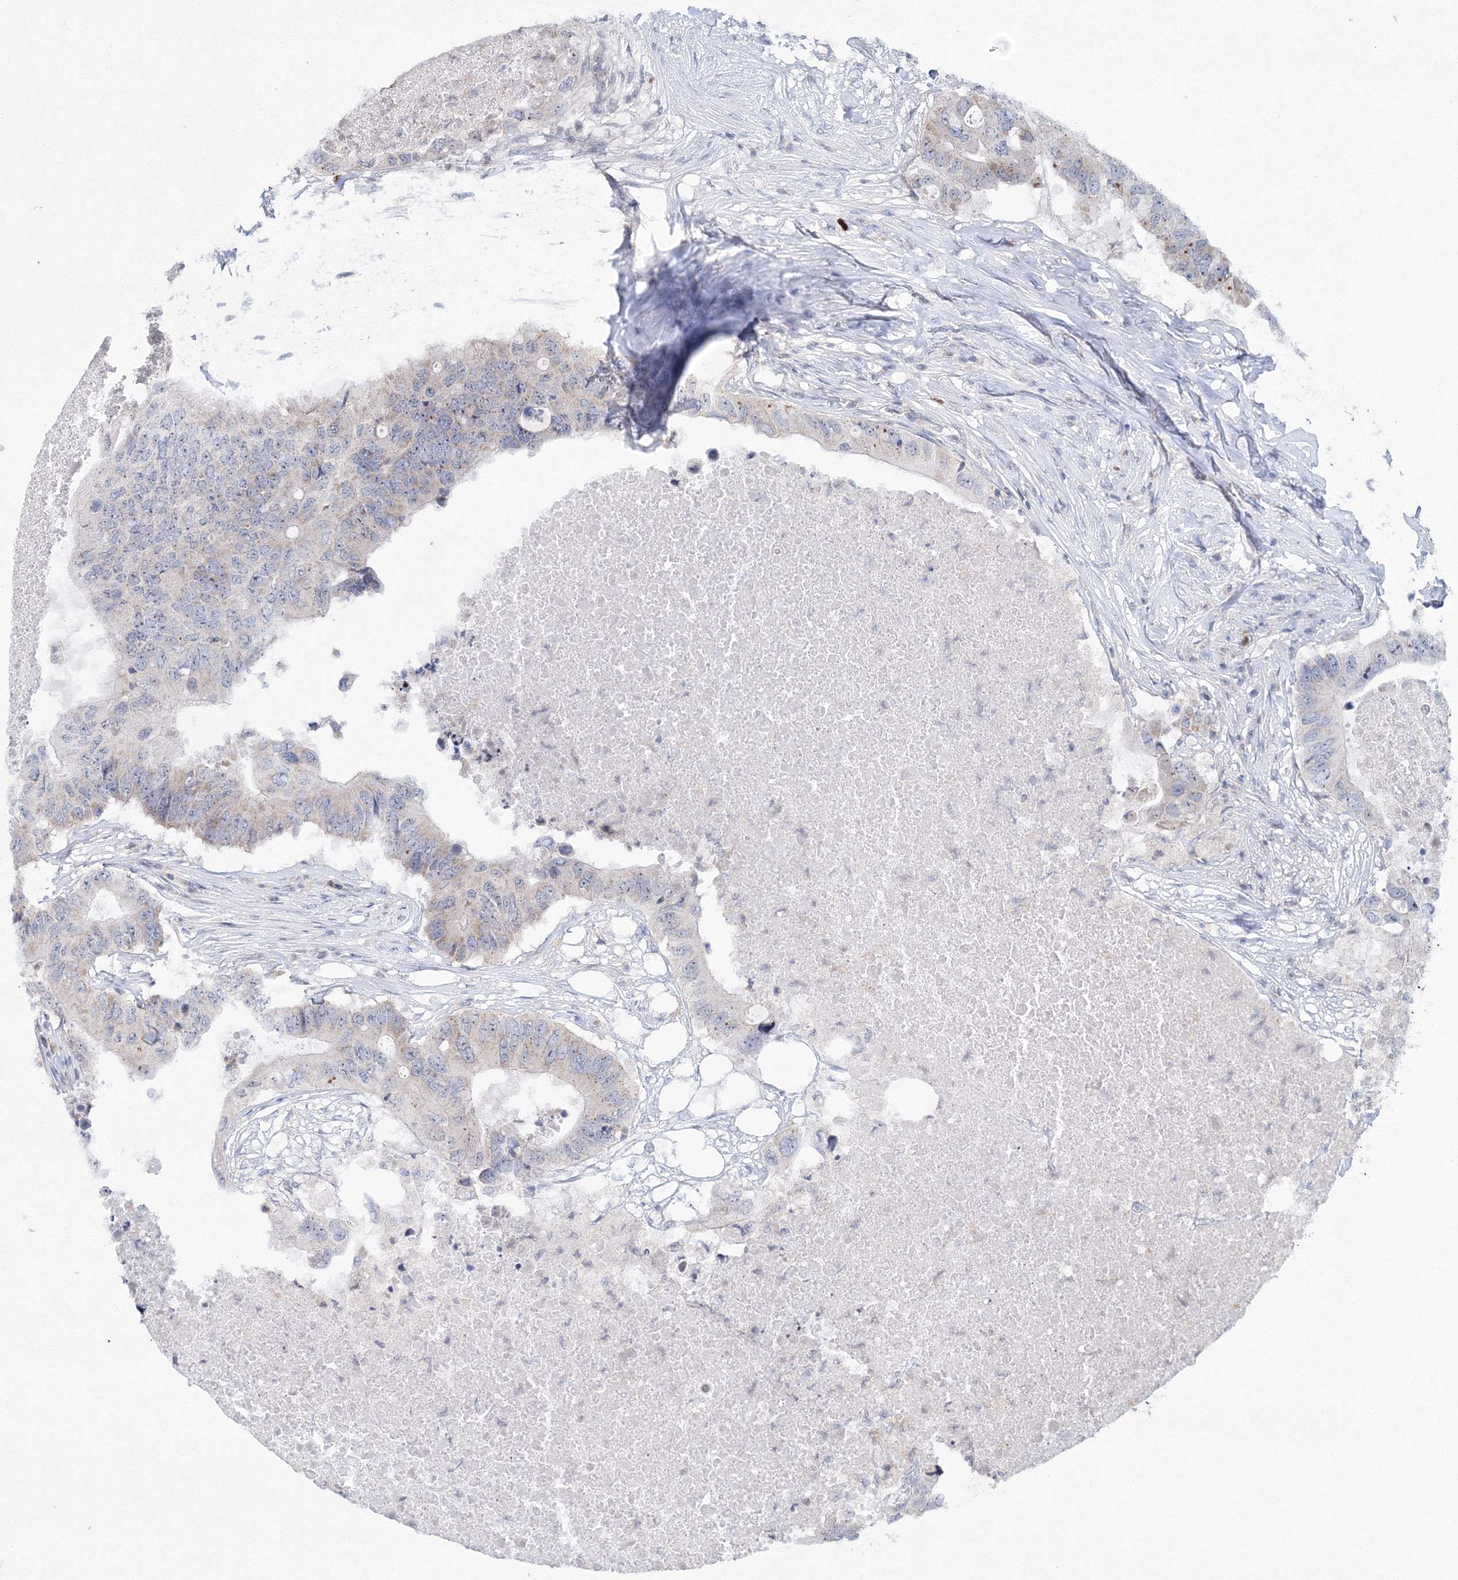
{"staining": {"intensity": "weak", "quantity": "<25%", "location": "cytoplasmic/membranous"}, "tissue": "colorectal cancer", "cell_type": "Tumor cells", "image_type": "cancer", "snomed": [{"axis": "morphology", "description": "Adenocarcinoma, NOS"}, {"axis": "topography", "description": "Colon"}], "caption": "IHC image of neoplastic tissue: human colorectal cancer (adenocarcinoma) stained with DAB (3,3'-diaminobenzidine) displays no significant protein positivity in tumor cells.", "gene": "MKRN2", "patient": {"sex": "male", "age": 71}}